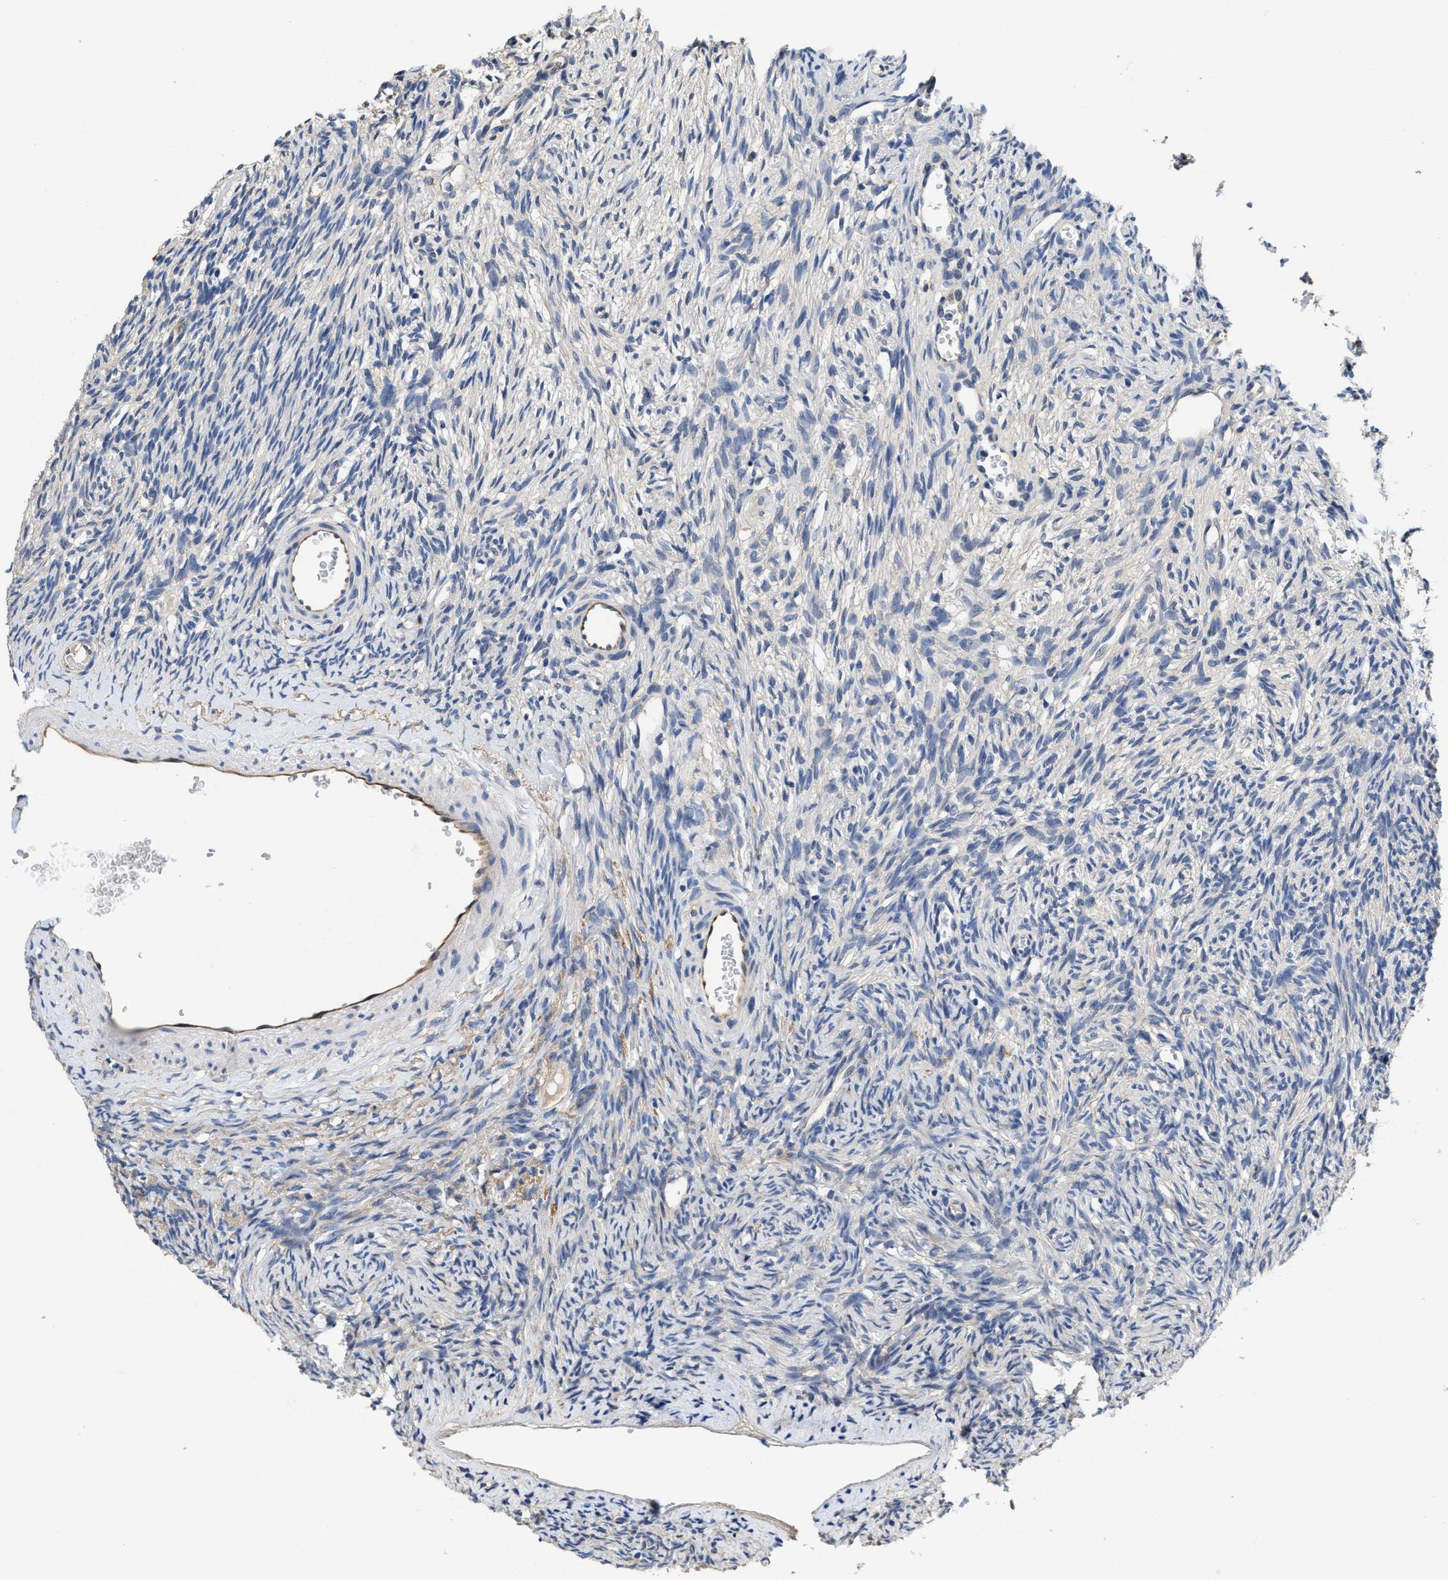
{"staining": {"intensity": "negative", "quantity": "none", "location": "none"}, "tissue": "ovary", "cell_type": "Ovarian stroma cells", "image_type": "normal", "snomed": [{"axis": "morphology", "description": "Normal tissue, NOS"}, {"axis": "topography", "description": "Ovary"}], "caption": "The immunohistochemistry (IHC) photomicrograph has no significant positivity in ovarian stroma cells of ovary.", "gene": "PEG10", "patient": {"sex": "female", "age": 33}}